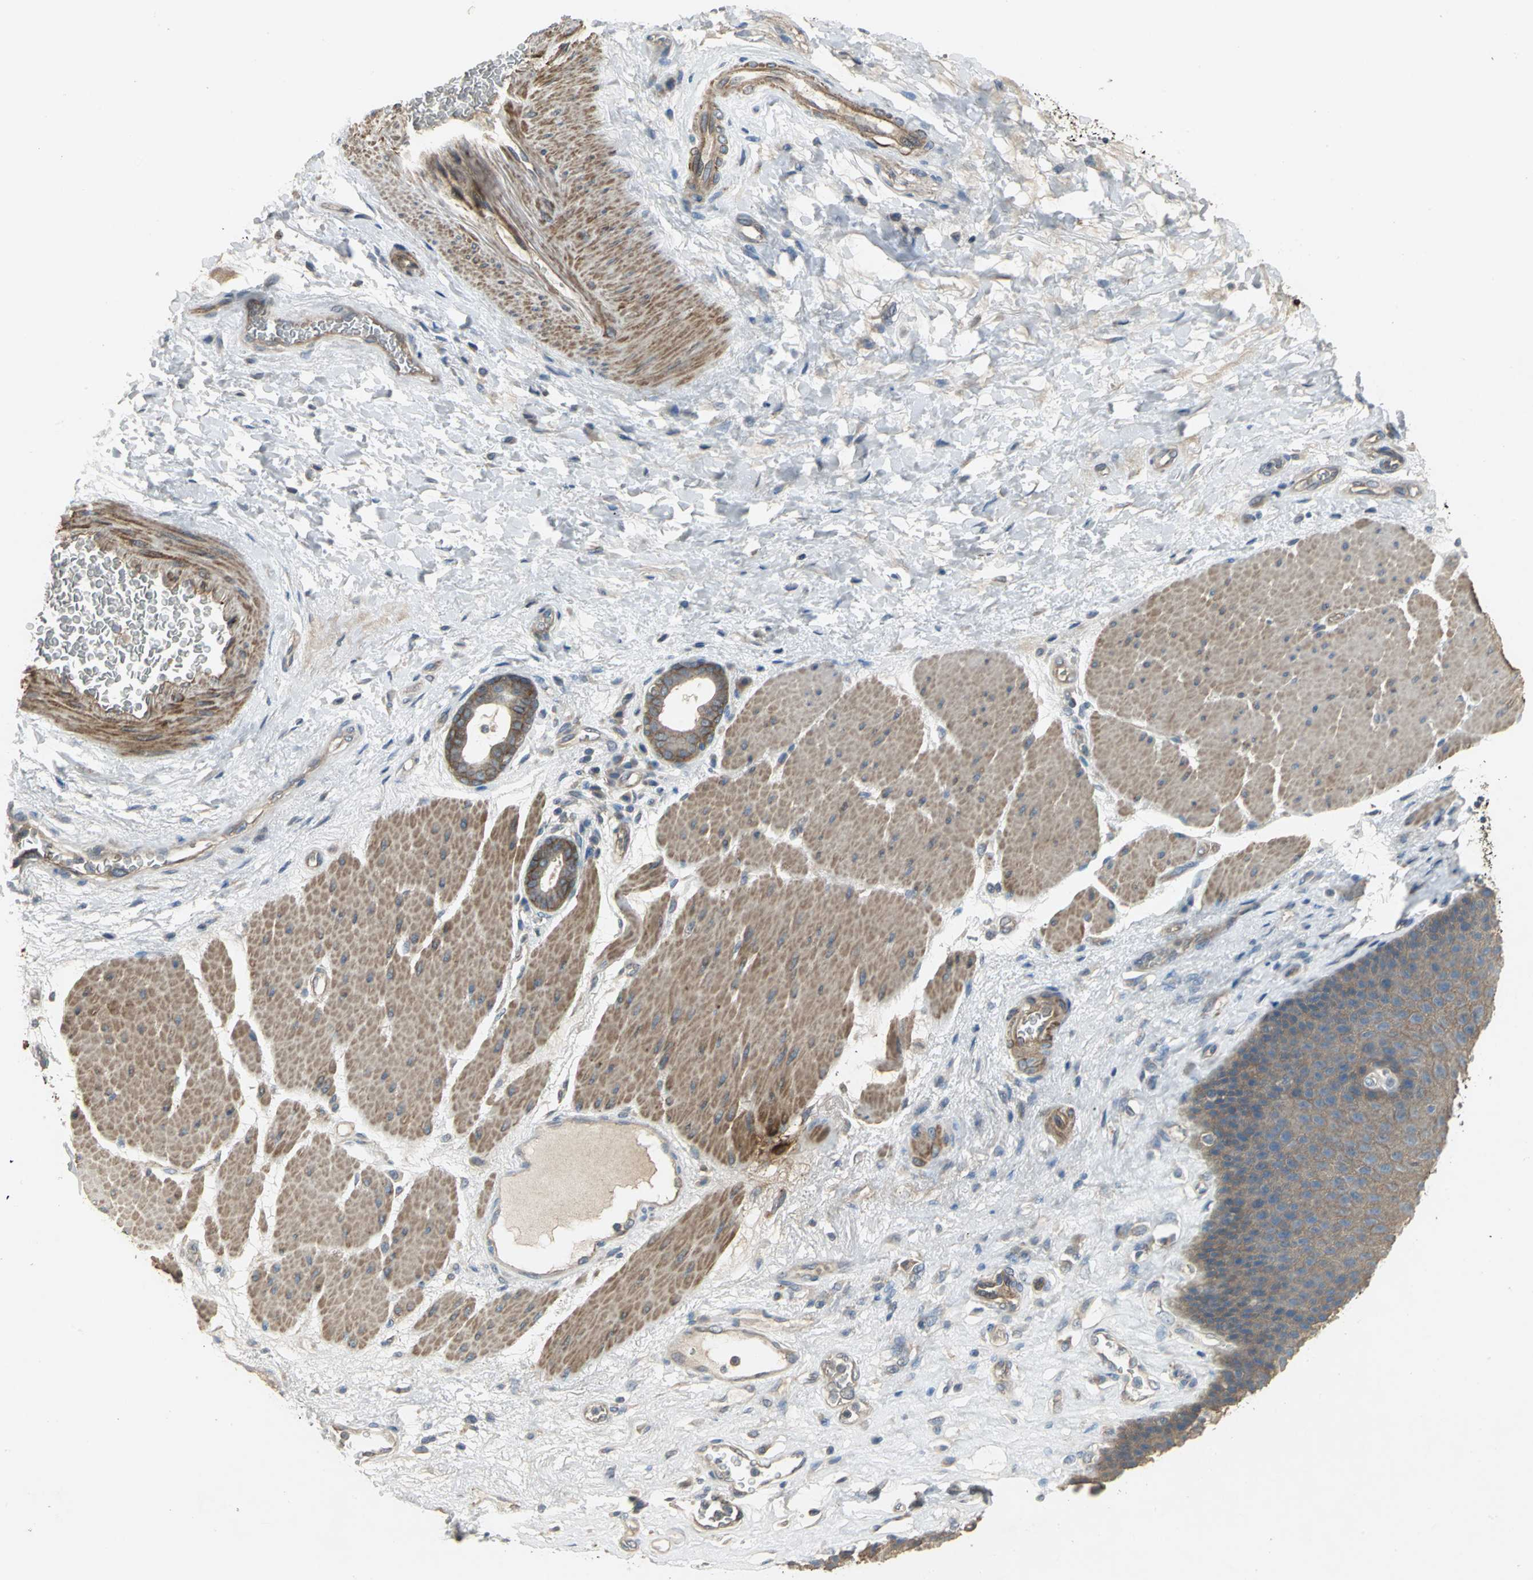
{"staining": {"intensity": "moderate", "quantity": ">75%", "location": "cytoplasmic/membranous"}, "tissue": "esophagus", "cell_type": "Squamous epithelial cells", "image_type": "normal", "snomed": [{"axis": "morphology", "description": "Normal tissue, NOS"}, {"axis": "topography", "description": "Esophagus"}], "caption": "Unremarkable esophagus displays moderate cytoplasmic/membranous staining in about >75% of squamous epithelial cells (Brightfield microscopy of DAB IHC at high magnification)..", "gene": "MET", "patient": {"sex": "female", "age": 72}}